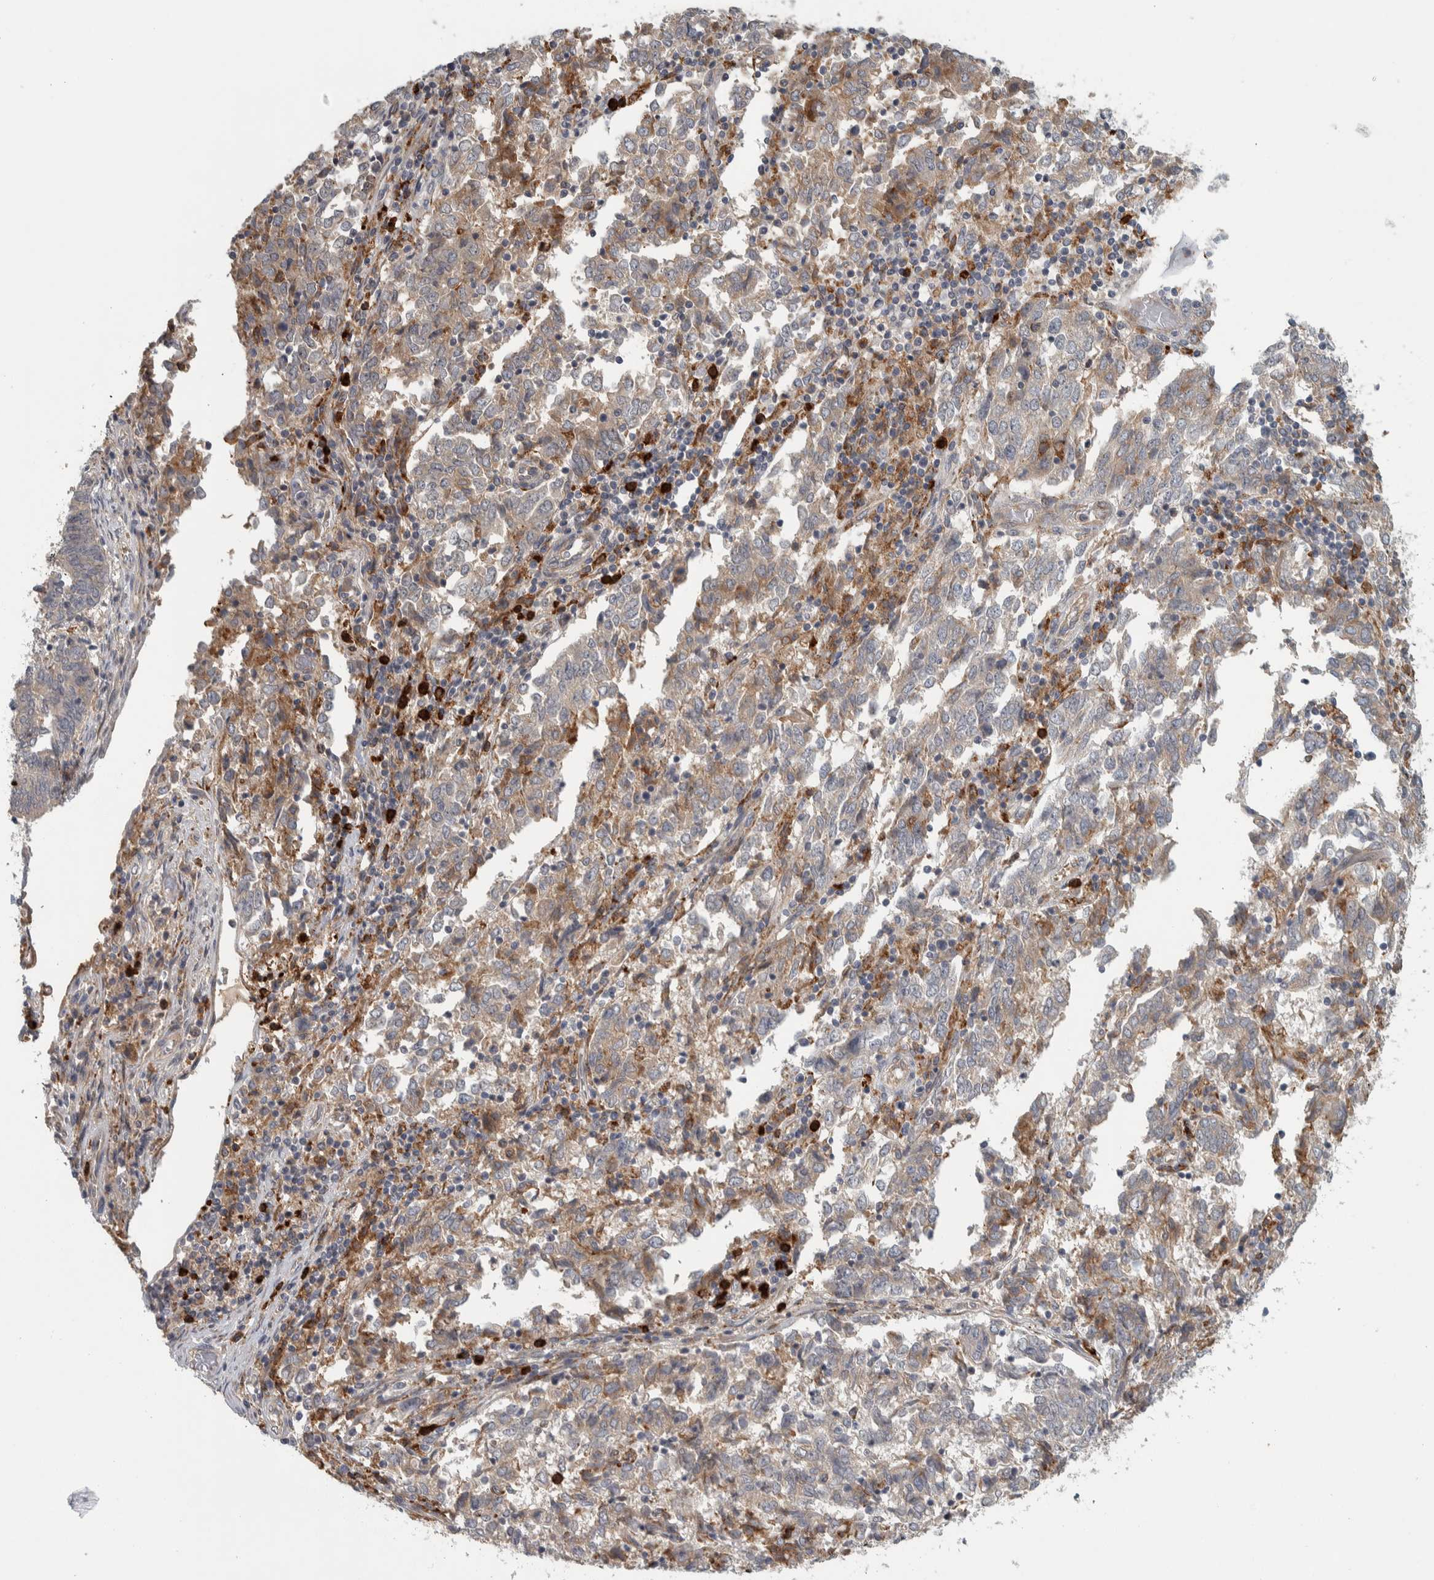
{"staining": {"intensity": "moderate", "quantity": "<25%", "location": "cytoplasmic/membranous"}, "tissue": "endometrial cancer", "cell_type": "Tumor cells", "image_type": "cancer", "snomed": [{"axis": "morphology", "description": "Adenocarcinoma, NOS"}, {"axis": "topography", "description": "Endometrium"}], "caption": "Immunohistochemistry (IHC) micrograph of endometrial adenocarcinoma stained for a protein (brown), which demonstrates low levels of moderate cytoplasmic/membranous staining in about <25% of tumor cells.", "gene": "ADPRM", "patient": {"sex": "female", "age": 80}}